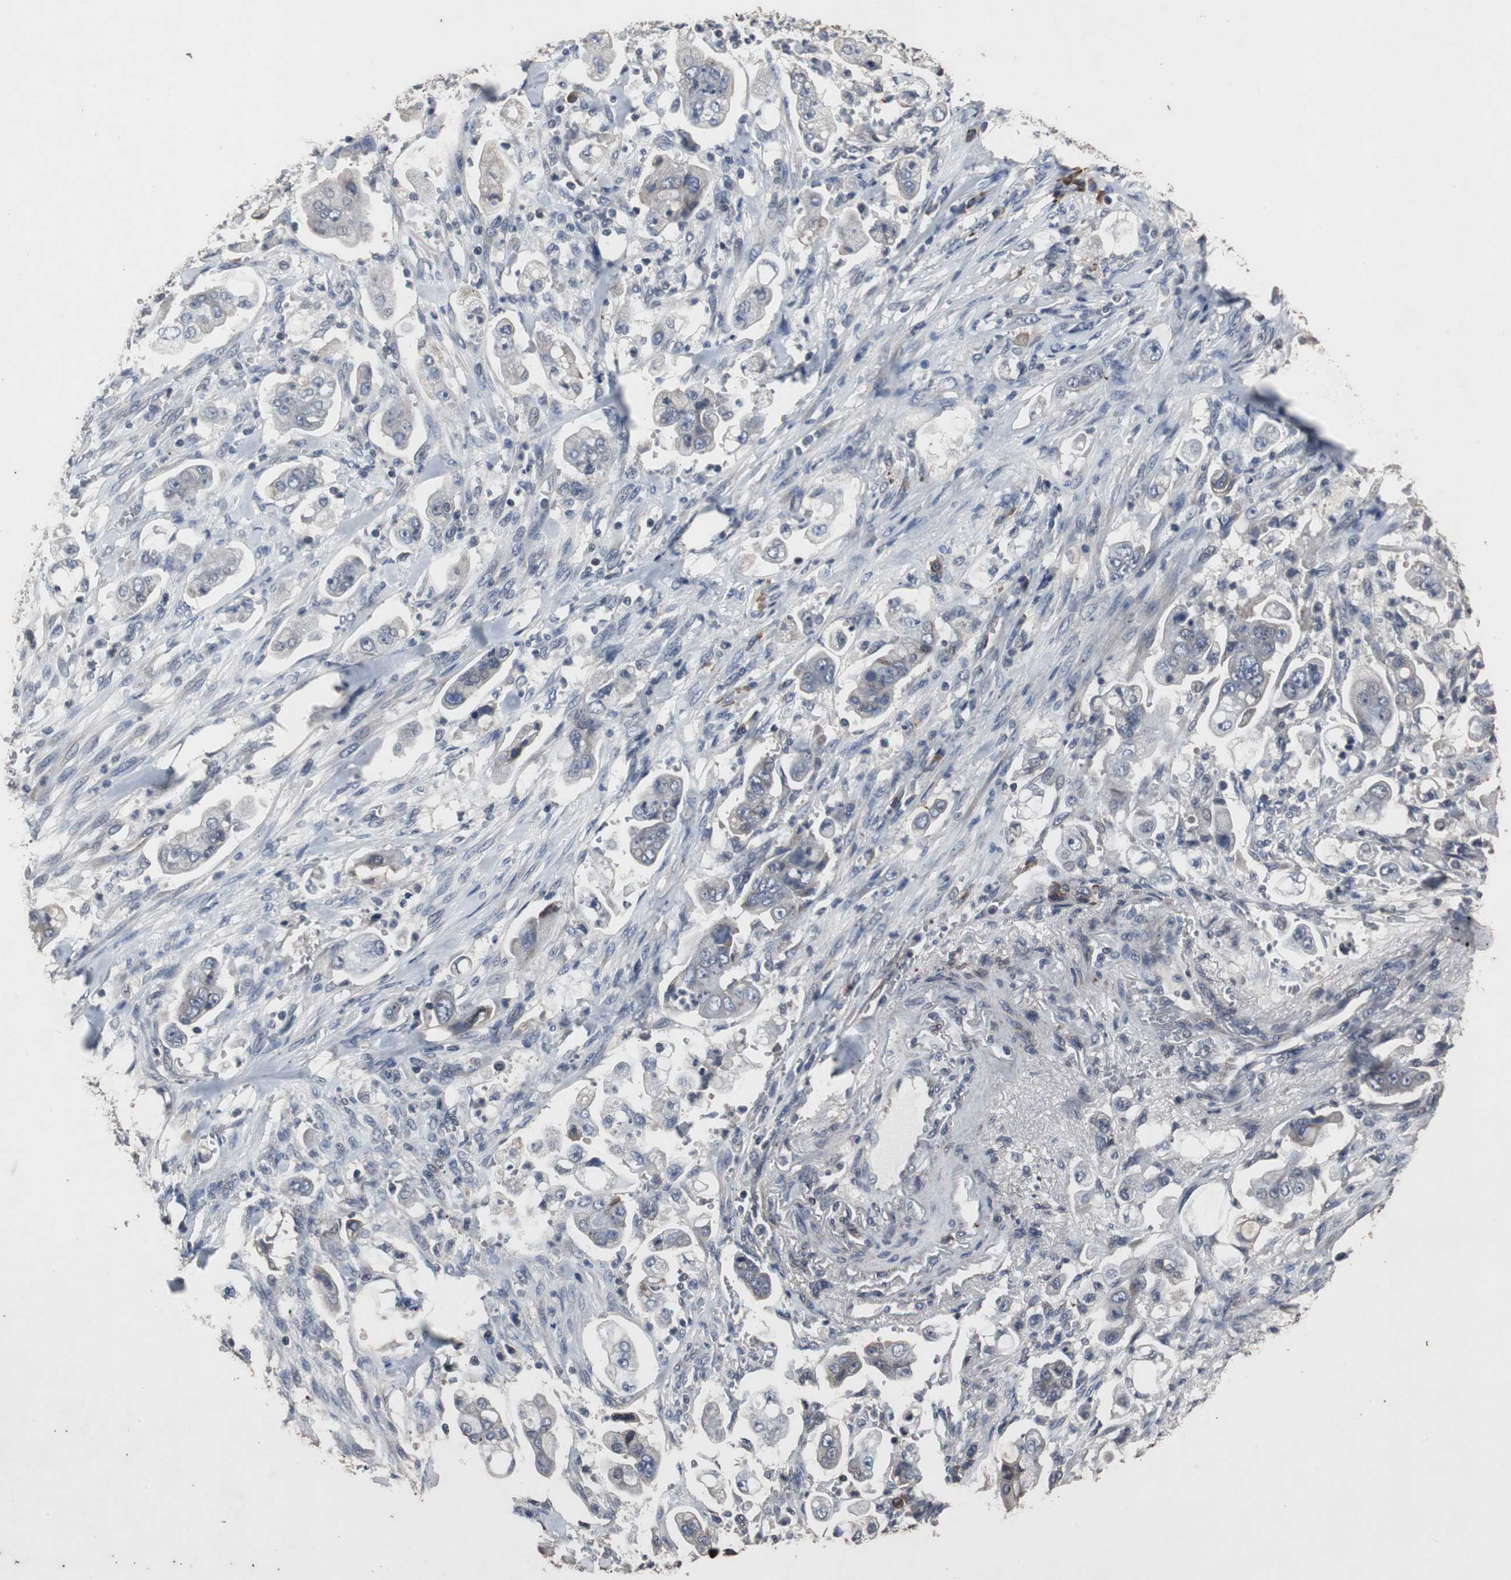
{"staining": {"intensity": "weak", "quantity": "25%-75%", "location": "cytoplasmic/membranous"}, "tissue": "stomach cancer", "cell_type": "Tumor cells", "image_type": "cancer", "snomed": [{"axis": "morphology", "description": "Adenocarcinoma, NOS"}, {"axis": "topography", "description": "Stomach"}], "caption": "DAB immunohistochemical staining of human stomach cancer demonstrates weak cytoplasmic/membranous protein positivity in approximately 25%-75% of tumor cells. Using DAB (3,3'-diaminobenzidine) (brown) and hematoxylin (blue) stains, captured at high magnification using brightfield microscopy.", "gene": "CRADD", "patient": {"sex": "male", "age": 62}}